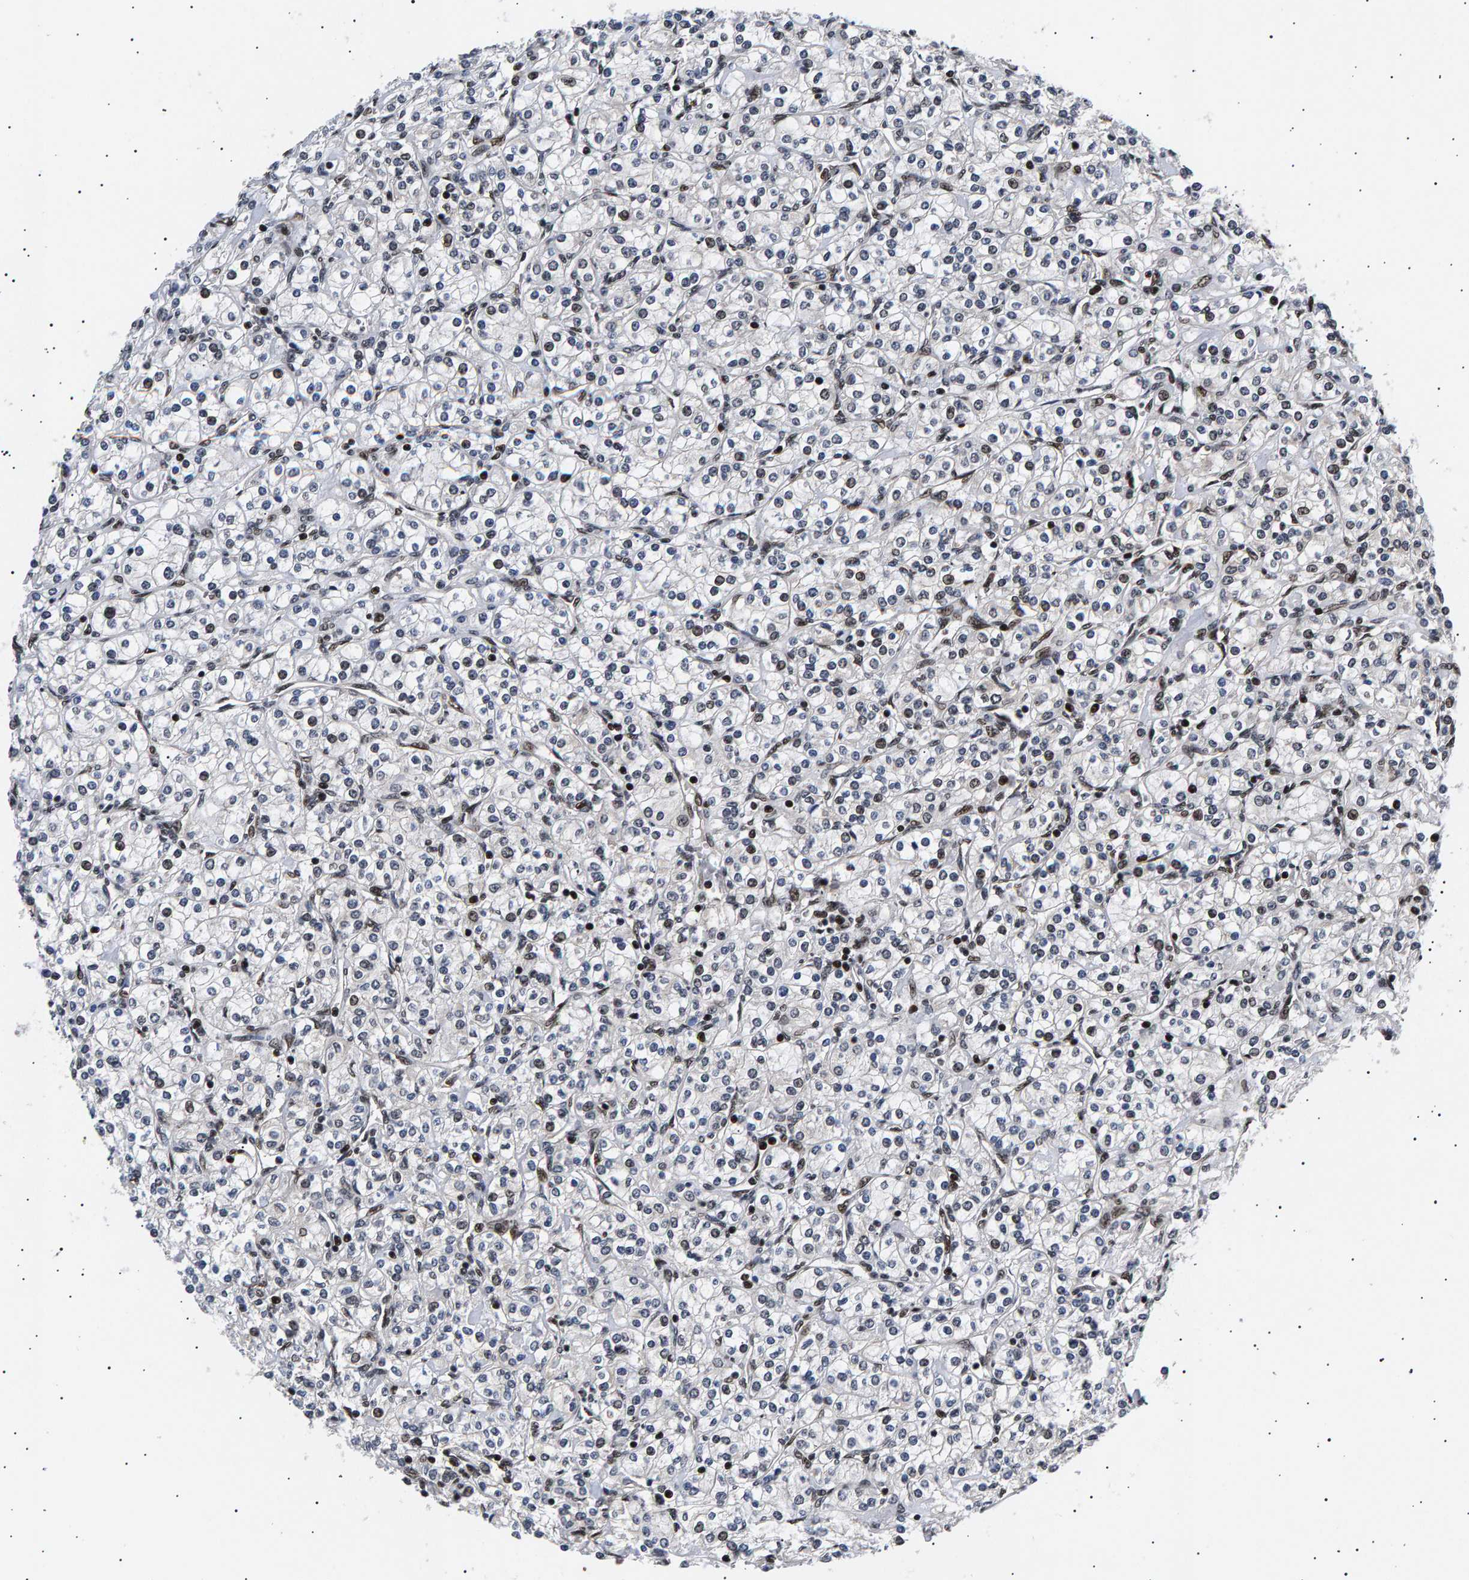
{"staining": {"intensity": "moderate", "quantity": "25%-75%", "location": "nuclear"}, "tissue": "renal cancer", "cell_type": "Tumor cells", "image_type": "cancer", "snomed": [{"axis": "morphology", "description": "Adenocarcinoma, NOS"}, {"axis": "topography", "description": "Kidney"}], "caption": "Brown immunohistochemical staining in renal cancer (adenocarcinoma) displays moderate nuclear staining in about 25%-75% of tumor cells.", "gene": "ANKRD40", "patient": {"sex": "male", "age": 77}}